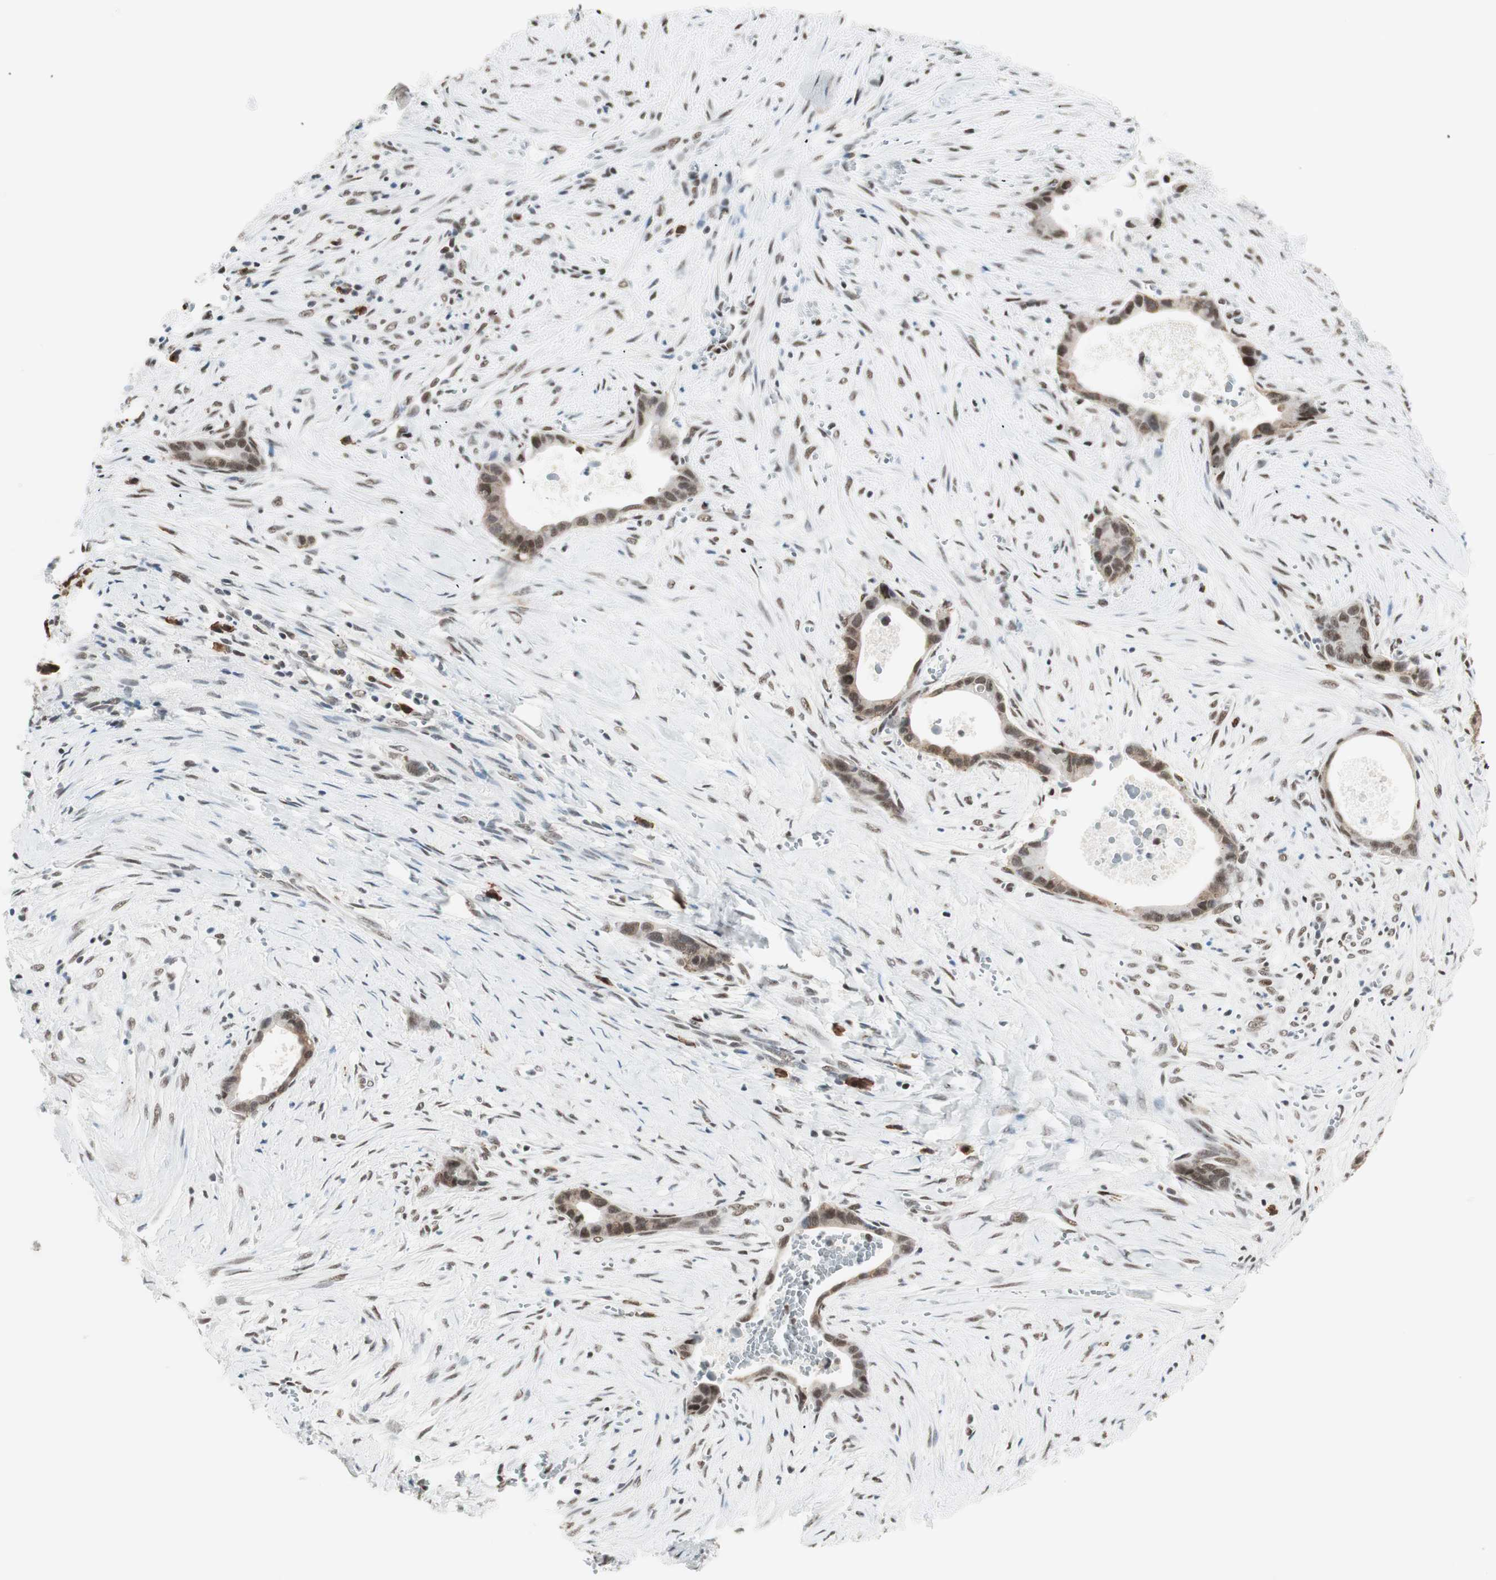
{"staining": {"intensity": "moderate", "quantity": "25%-75%", "location": "nuclear"}, "tissue": "liver cancer", "cell_type": "Tumor cells", "image_type": "cancer", "snomed": [{"axis": "morphology", "description": "Cholangiocarcinoma"}, {"axis": "topography", "description": "Liver"}], "caption": "Immunohistochemical staining of human liver cancer reveals medium levels of moderate nuclear positivity in approximately 25%-75% of tumor cells.", "gene": "SMARCE1", "patient": {"sex": "female", "age": 55}}